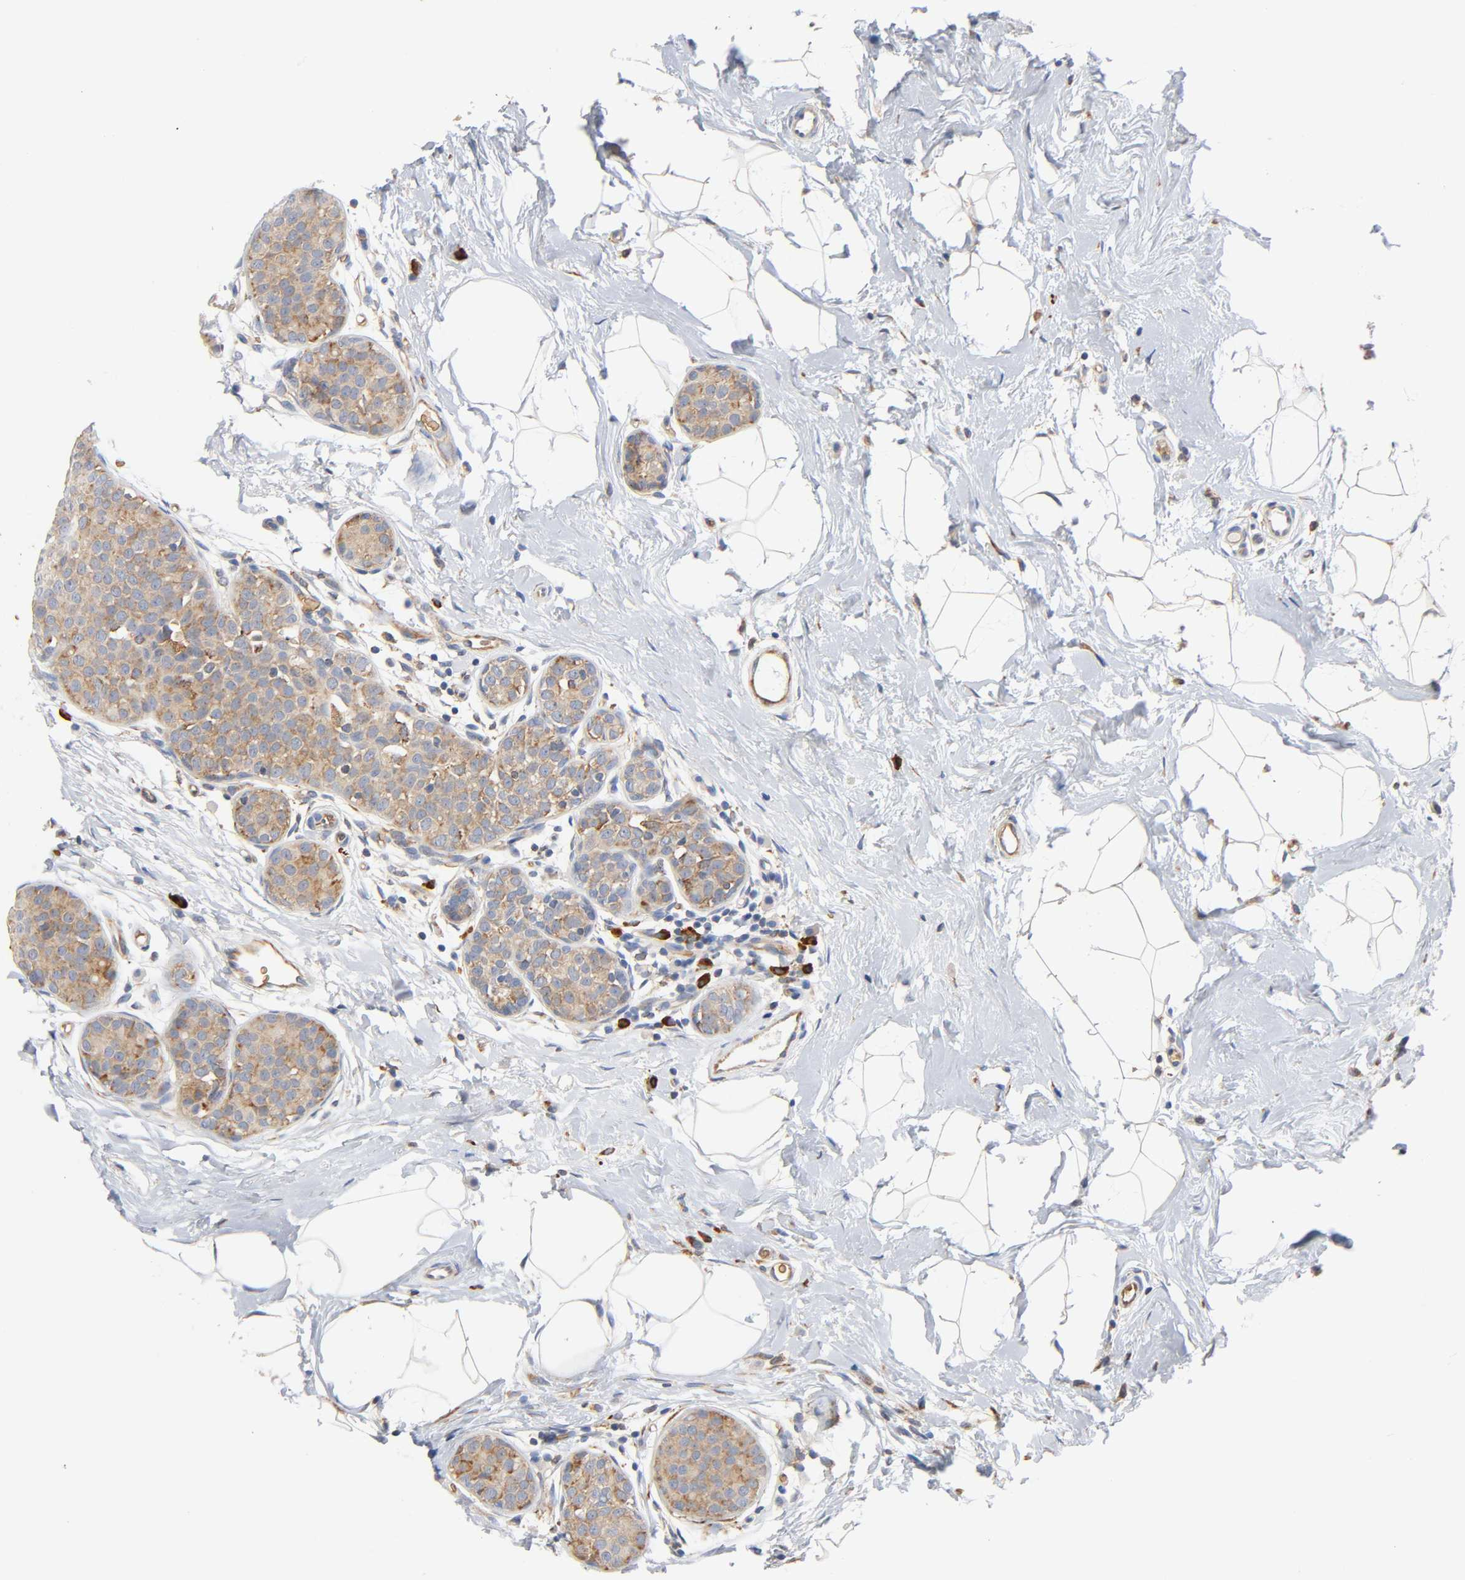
{"staining": {"intensity": "weak", "quantity": ">75%", "location": "cytoplasmic/membranous"}, "tissue": "breast cancer", "cell_type": "Tumor cells", "image_type": "cancer", "snomed": [{"axis": "morphology", "description": "Lobular carcinoma, in situ"}, {"axis": "morphology", "description": "Lobular carcinoma"}, {"axis": "topography", "description": "Breast"}], "caption": "Breast lobular carcinoma in situ tissue displays weak cytoplasmic/membranous positivity in approximately >75% of tumor cells, visualized by immunohistochemistry.", "gene": "UCKL1", "patient": {"sex": "female", "age": 41}}